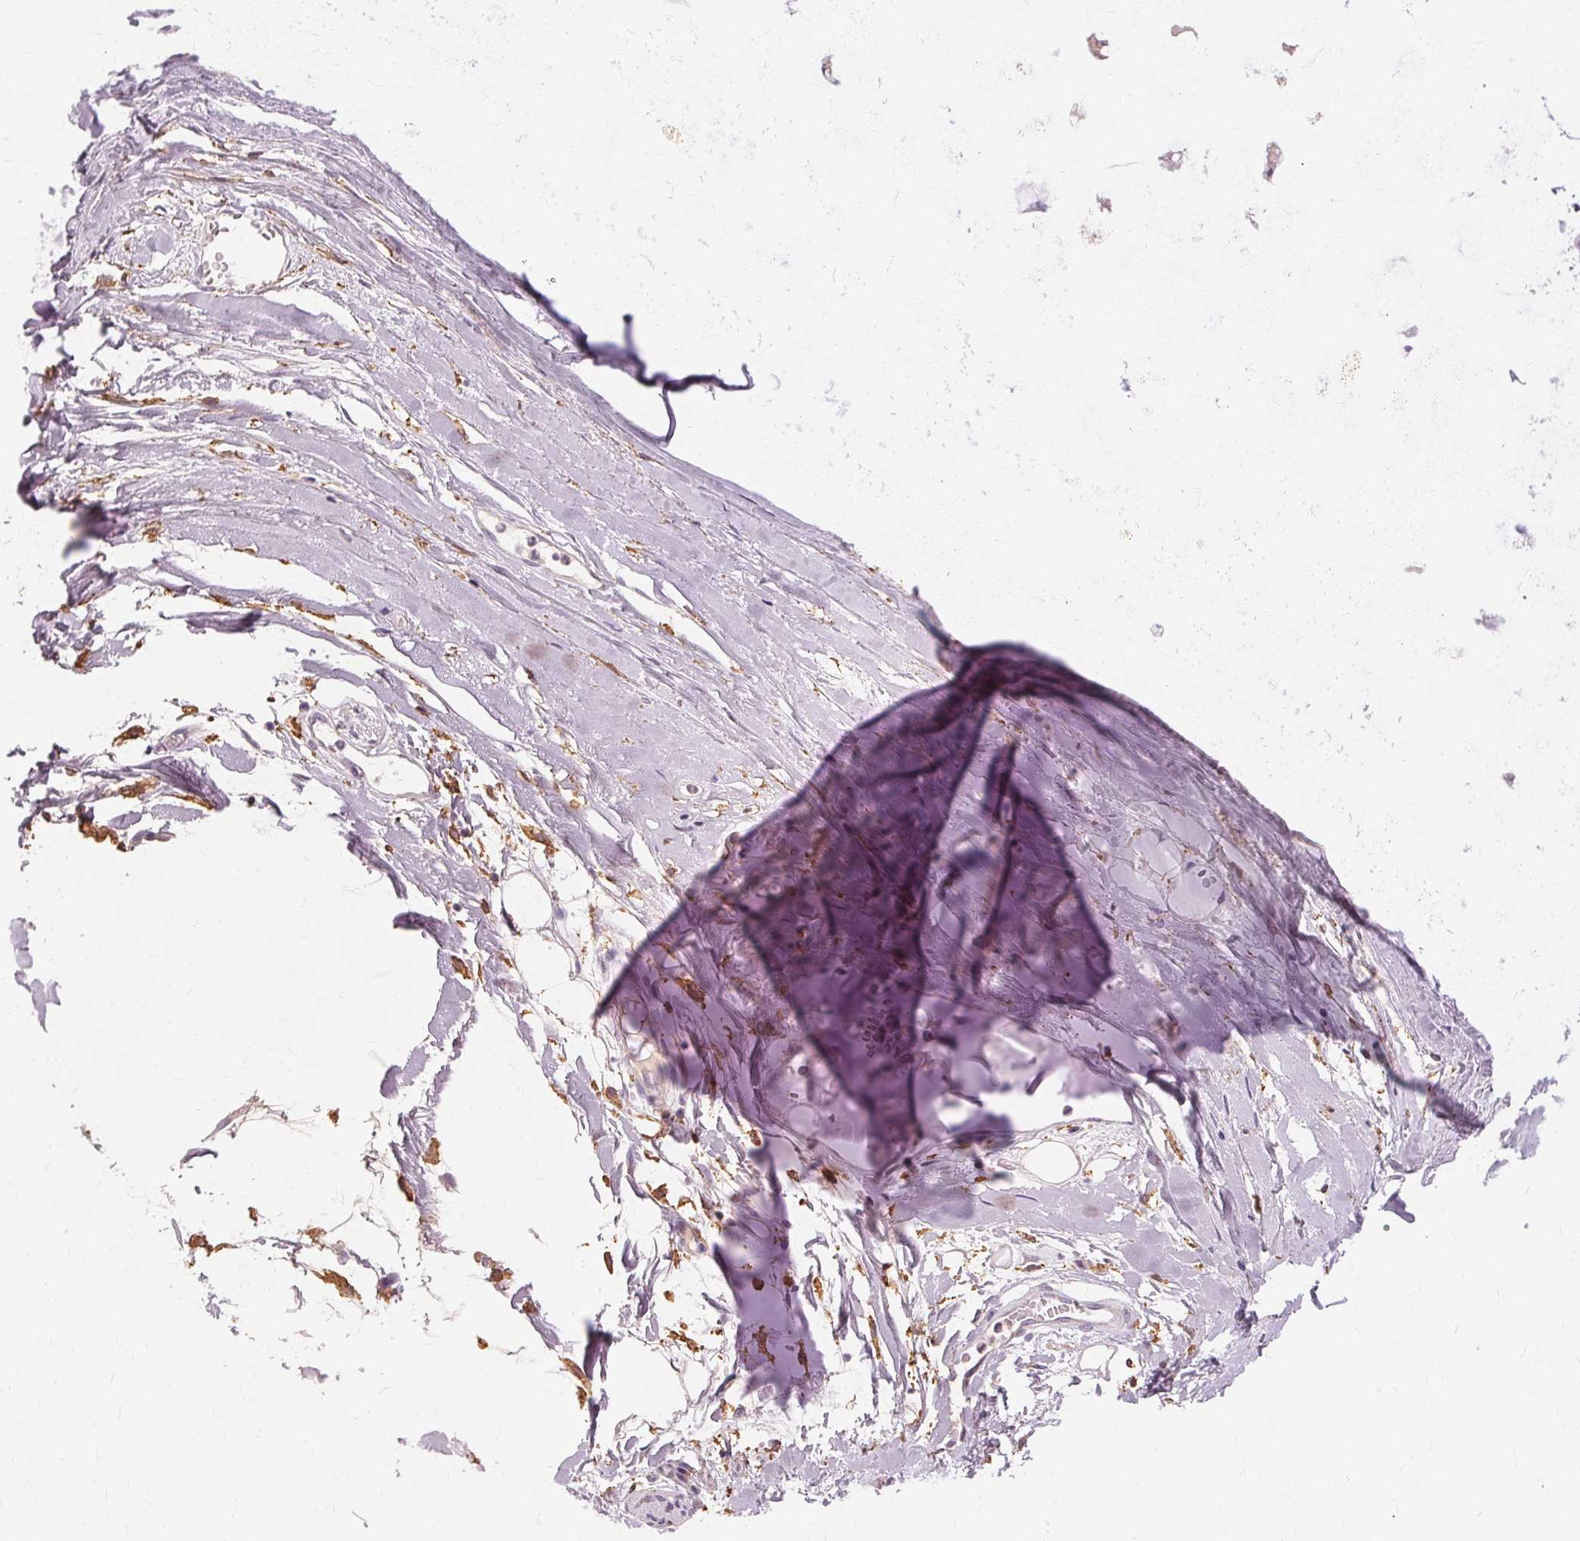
{"staining": {"intensity": "negative", "quantity": "none", "location": "none"}, "tissue": "soft tissue", "cell_type": "Chondrocytes", "image_type": "normal", "snomed": [{"axis": "morphology", "description": "Normal tissue, NOS"}, {"axis": "topography", "description": "Cartilage tissue"}, {"axis": "topography", "description": "Nasopharynx"}, {"axis": "topography", "description": "Thyroid gland"}], "caption": "The histopathology image demonstrates no staining of chondrocytes in benign soft tissue.", "gene": "IFNGR1", "patient": {"sex": "male", "age": 63}}